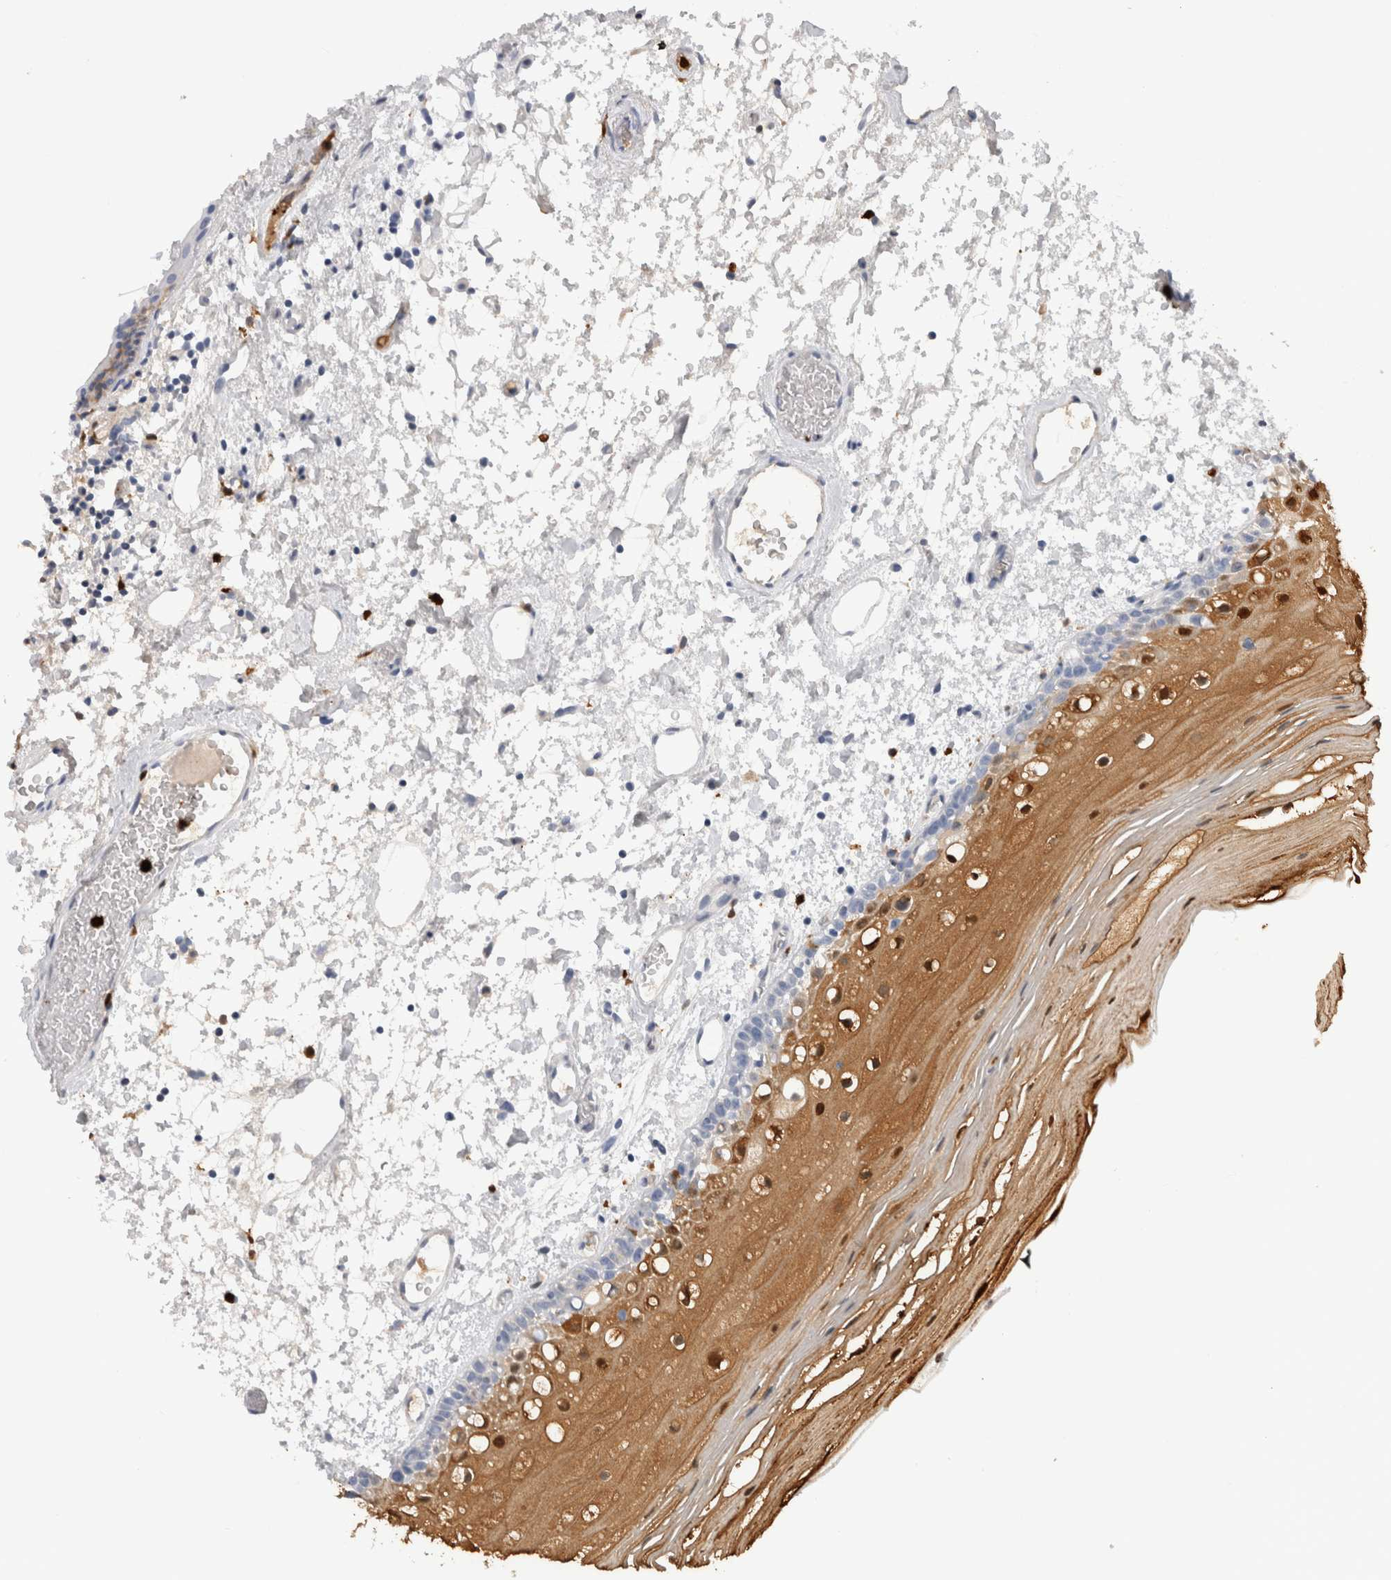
{"staining": {"intensity": "strong", "quantity": "<25%", "location": "cytoplasmic/membranous,nuclear"}, "tissue": "oral mucosa", "cell_type": "Squamous epithelial cells", "image_type": "normal", "snomed": [{"axis": "morphology", "description": "Normal tissue, NOS"}, {"axis": "topography", "description": "Oral tissue"}], "caption": "High-magnification brightfield microscopy of normal oral mucosa stained with DAB (brown) and counterstained with hematoxylin (blue). squamous epithelial cells exhibit strong cytoplasmic/membranous,nuclear staining is seen in about<25% of cells. (DAB = brown stain, brightfield microscopy at high magnification).", "gene": "S100A8", "patient": {"sex": "male", "age": 52}}